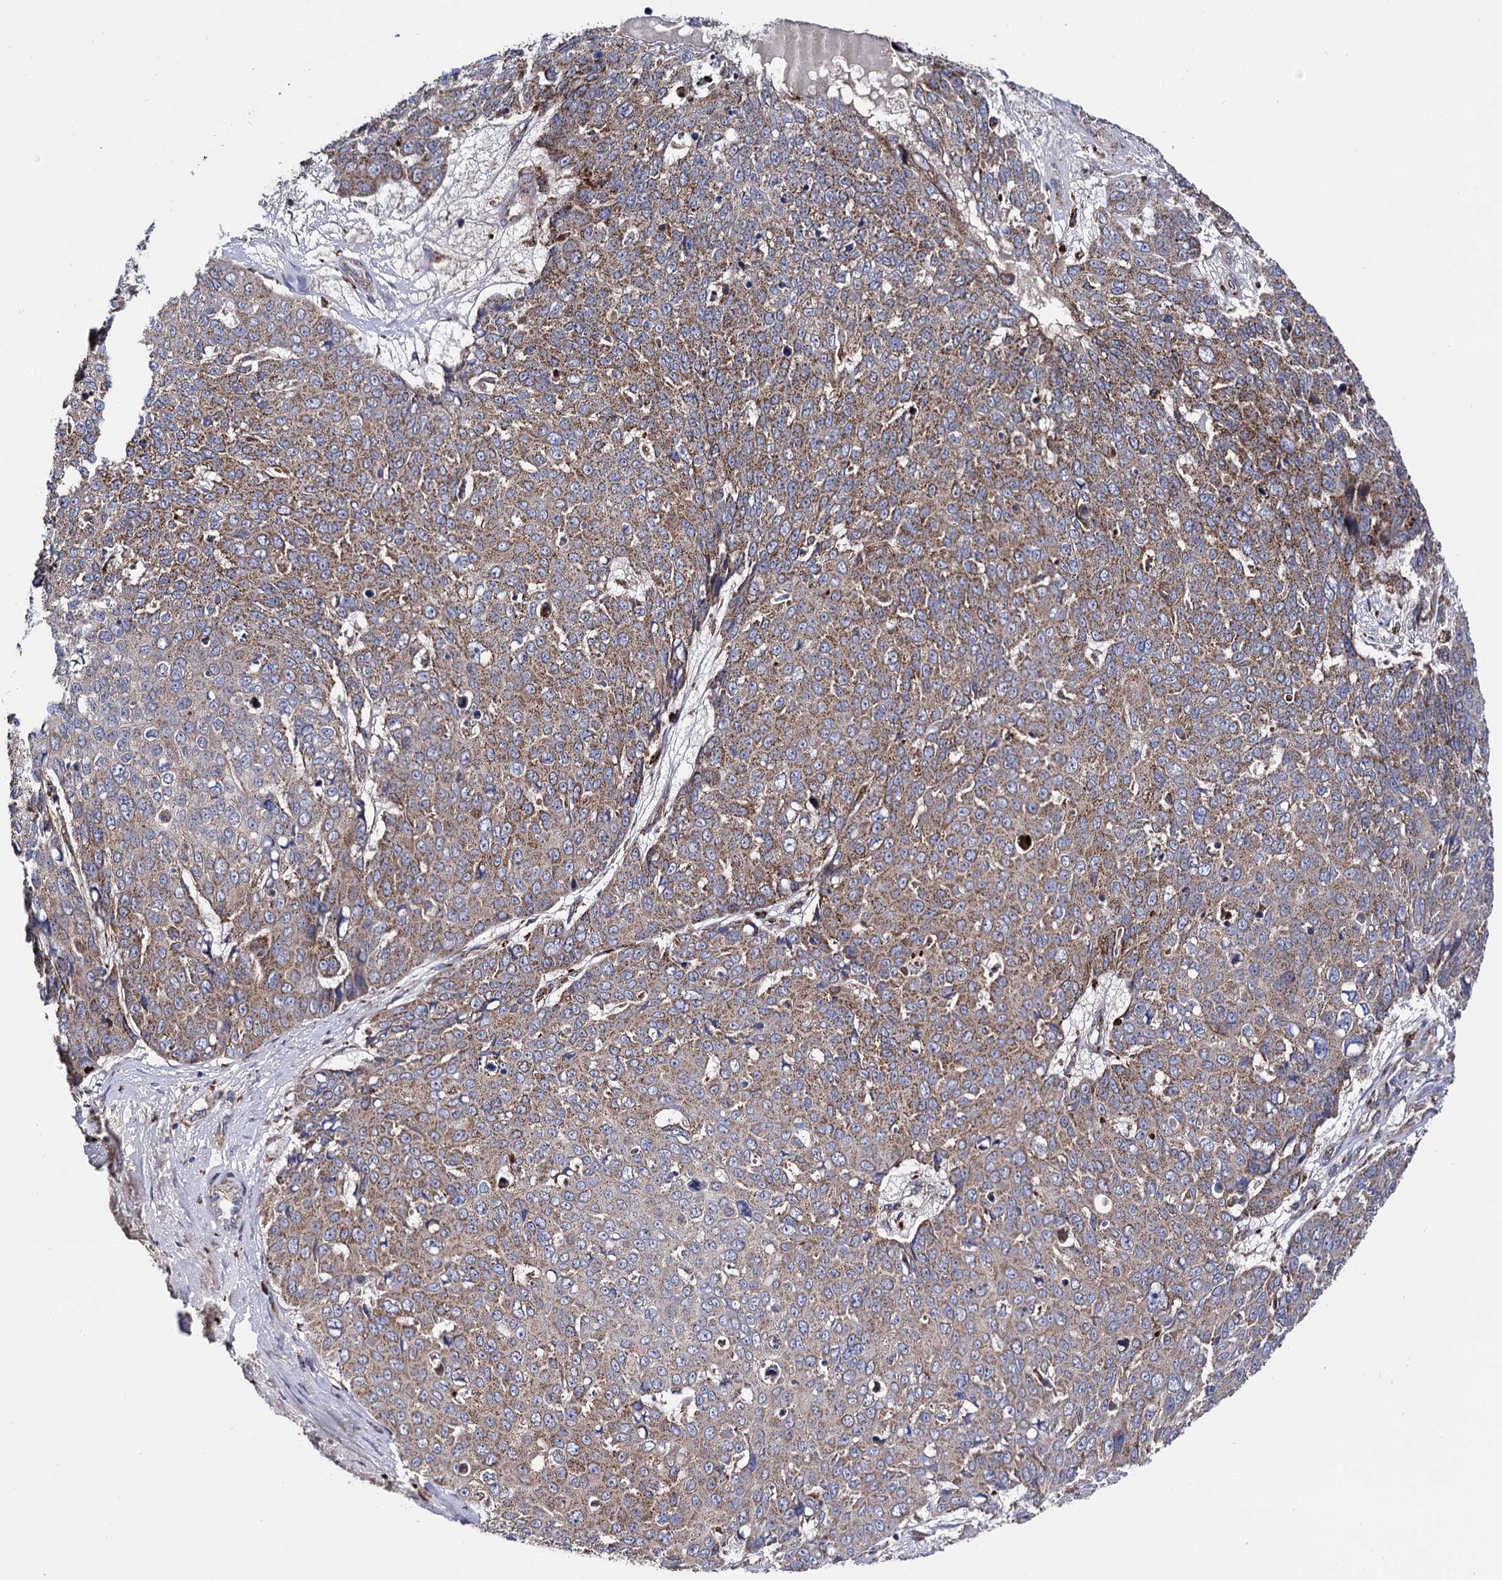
{"staining": {"intensity": "moderate", "quantity": ">75%", "location": "cytoplasmic/membranous"}, "tissue": "skin cancer", "cell_type": "Tumor cells", "image_type": "cancer", "snomed": [{"axis": "morphology", "description": "Squamous cell carcinoma, NOS"}, {"axis": "topography", "description": "Skin"}], "caption": "Squamous cell carcinoma (skin) was stained to show a protein in brown. There is medium levels of moderate cytoplasmic/membranous expression in approximately >75% of tumor cells.", "gene": "IQCH", "patient": {"sex": "male", "age": 71}}